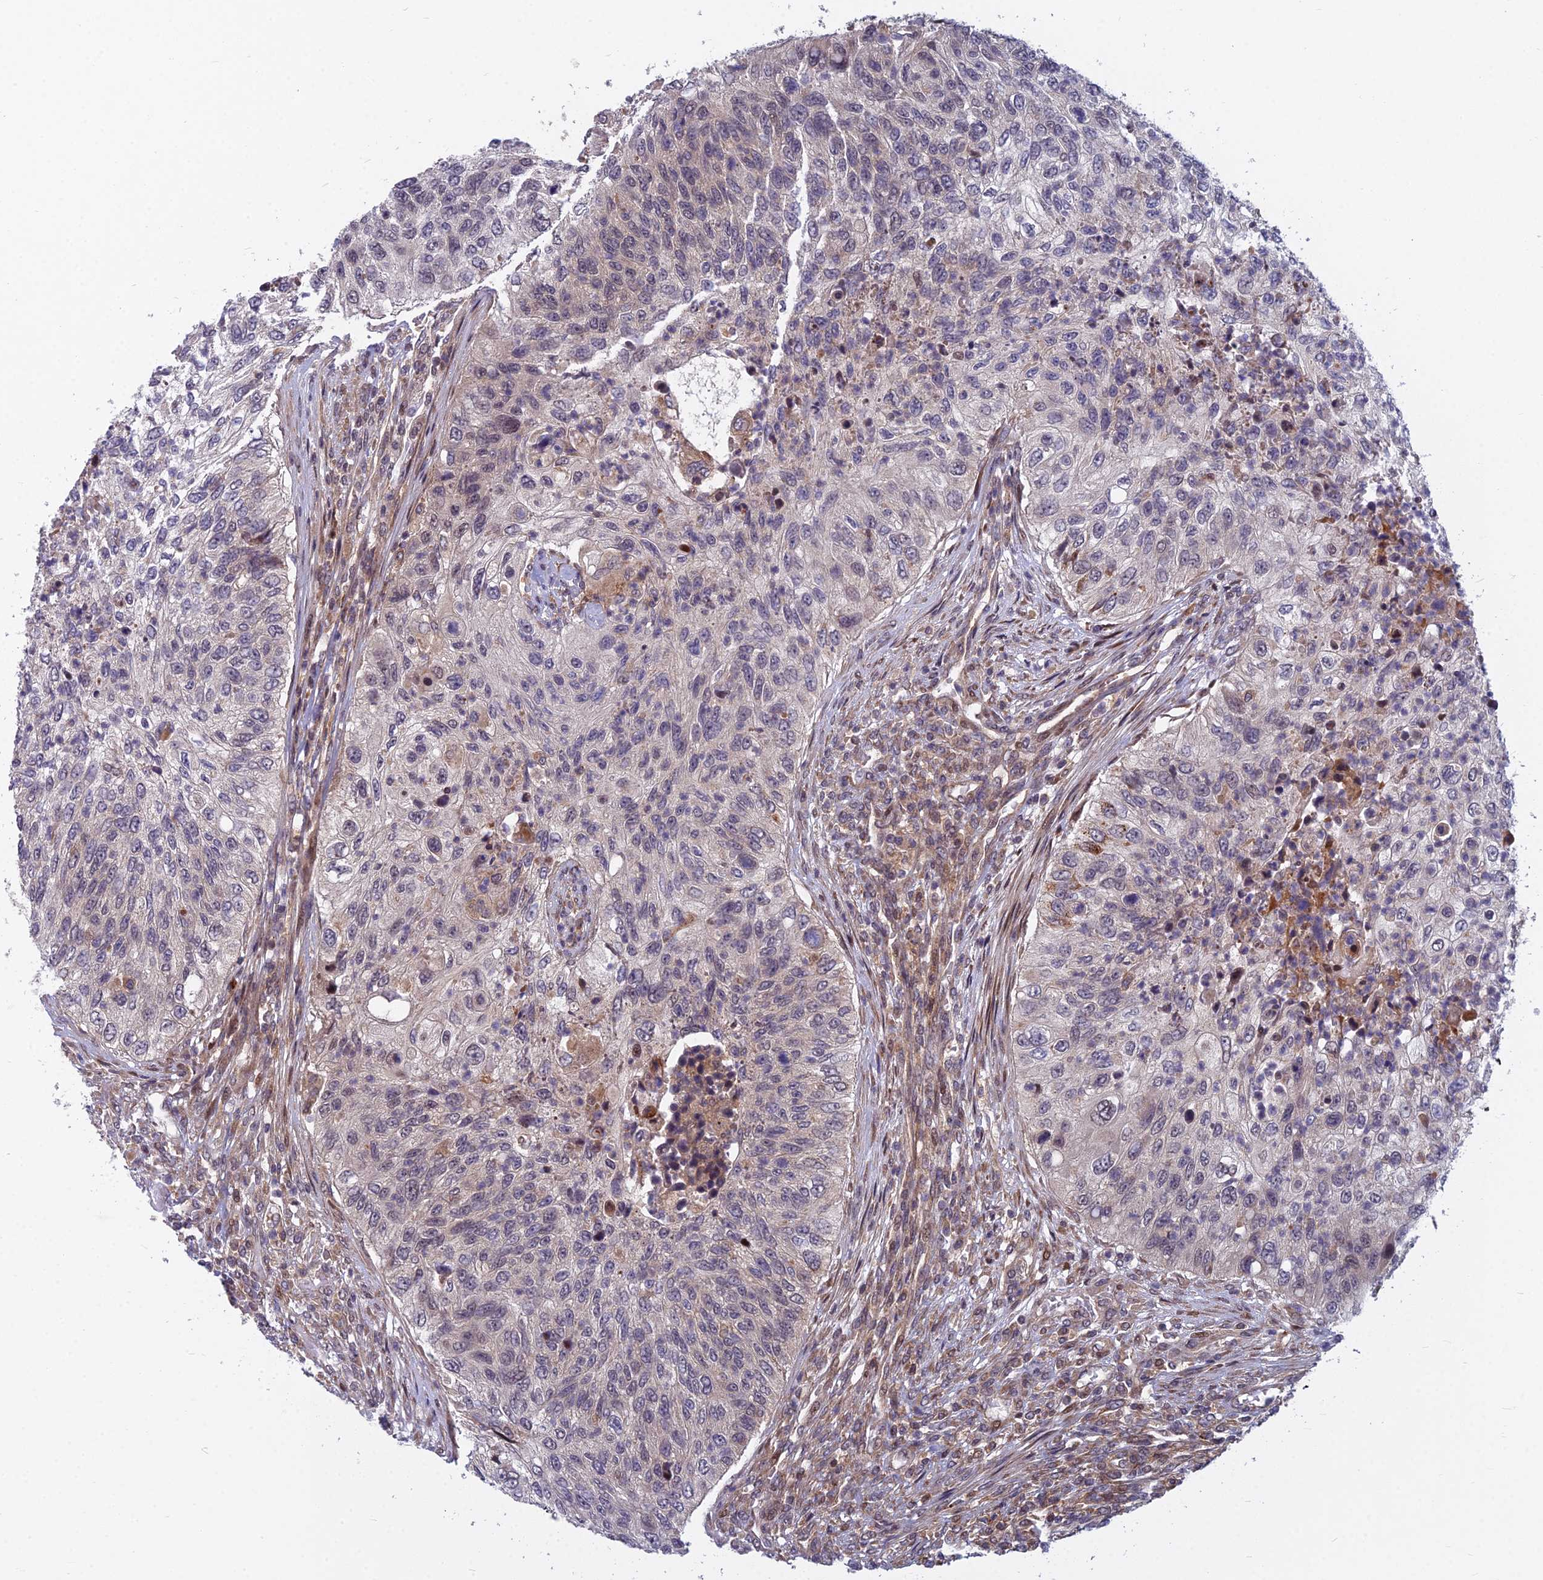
{"staining": {"intensity": "weak", "quantity": "<25%", "location": "cytoplasmic/membranous"}, "tissue": "urothelial cancer", "cell_type": "Tumor cells", "image_type": "cancer", "snomed": [{"axis": "morphology", "description": "Urothelial carcinoma, High grade"}, {"axis": "topography", "description": "Urinary bladder"}], "caption": "This is an IHC micrograph of human urothelial cancer. There is no staining in tumor cells.", "gene": "COMMD2", "patient": {"sex": "female", "age": 60}}